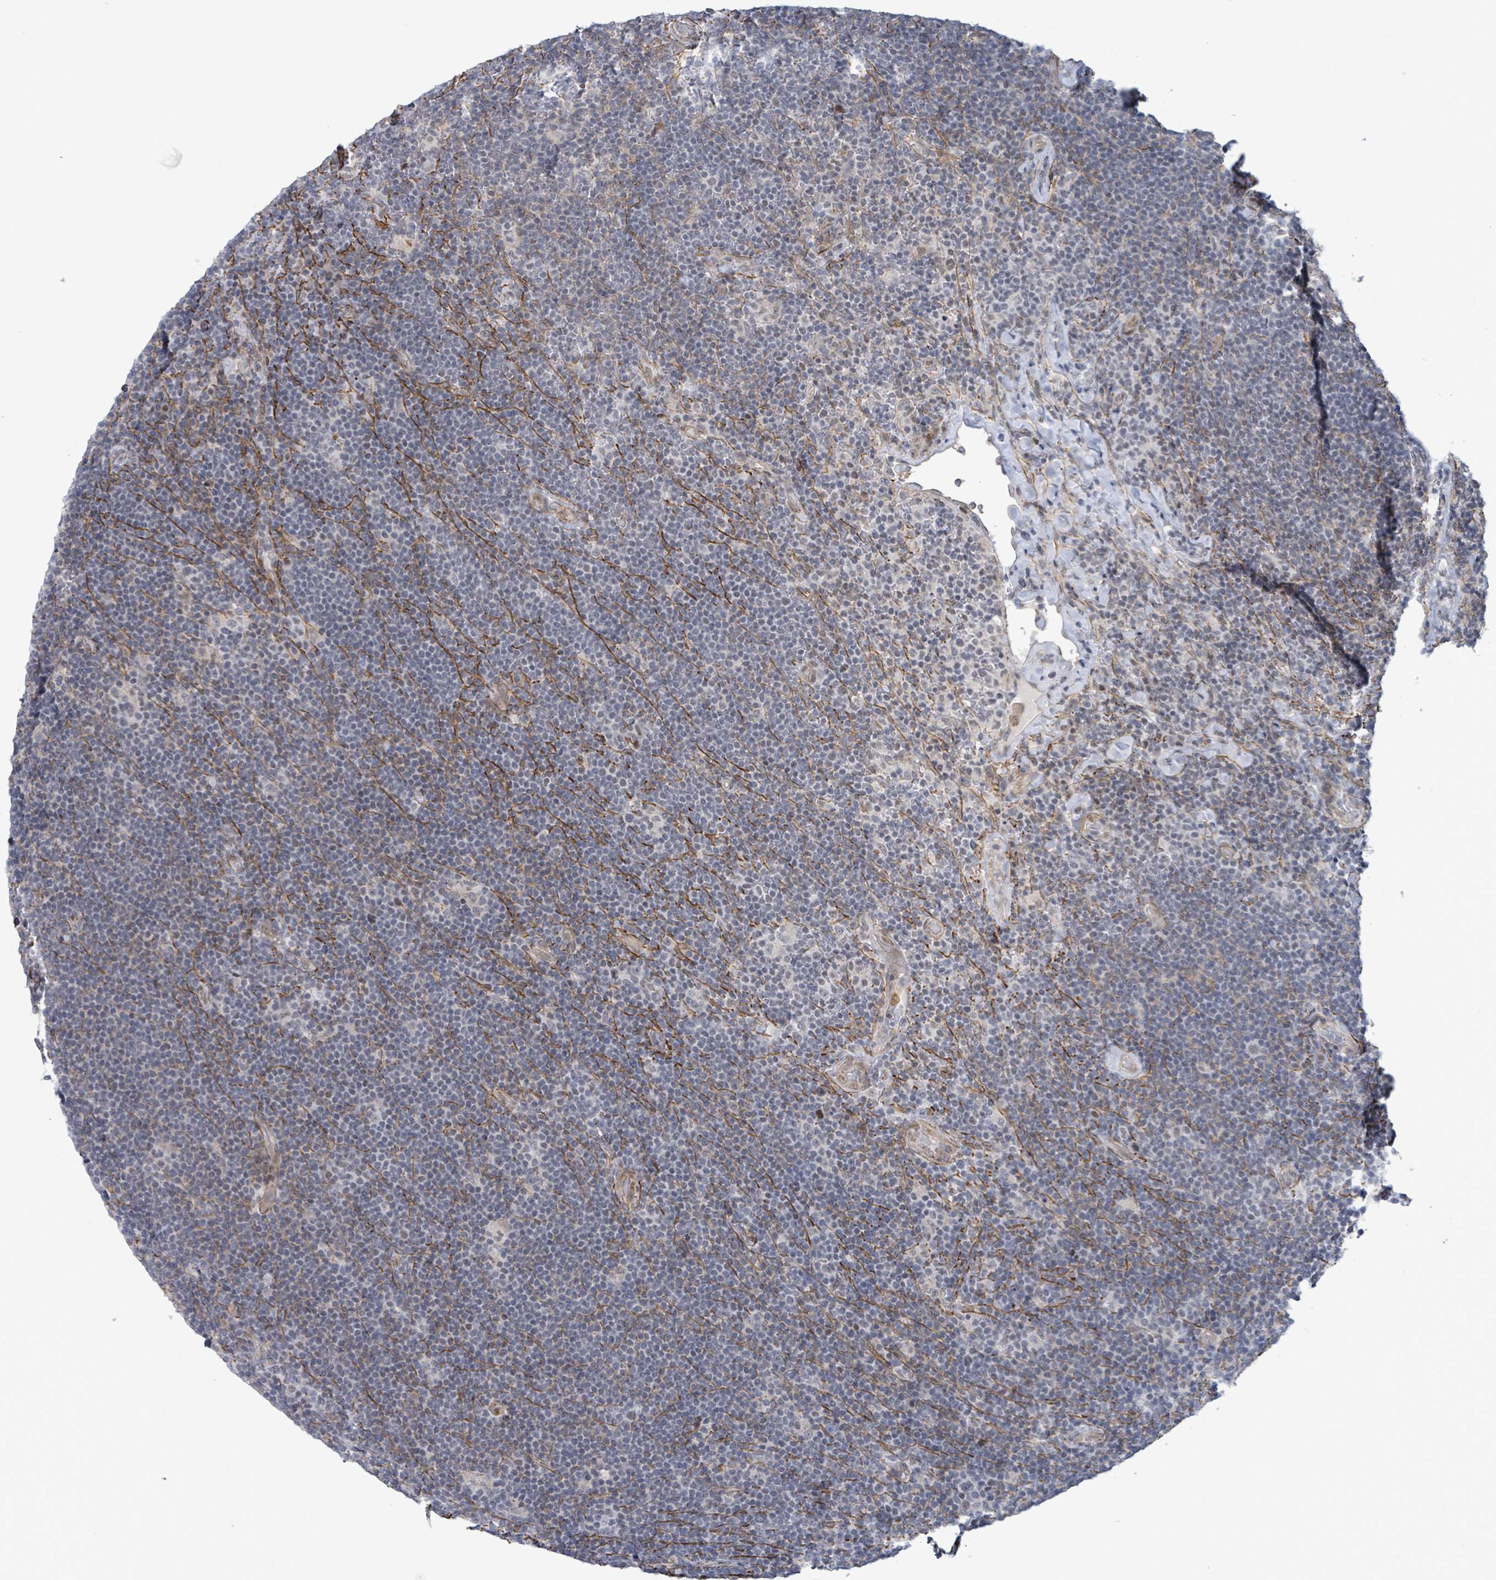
{"staining": {"intensity": "negative", "quantity": "none", "location": "none"}, "tissue": "lymphoma", "cell_type": "Tumor cells", "image_type": "cancer", "snomed": [{"axis": "morphology", "description": "Hodgkin's disease, NOS"}, {"axis": "topography", "description": "Lymph node"}], "caption": "This is a histopathology image of immunohistochemistry staining of lymphoma, which shows no staining in tumor cells.", "gene": "DMRTC1B", "patient": {"sex": "female", "age": 57}}